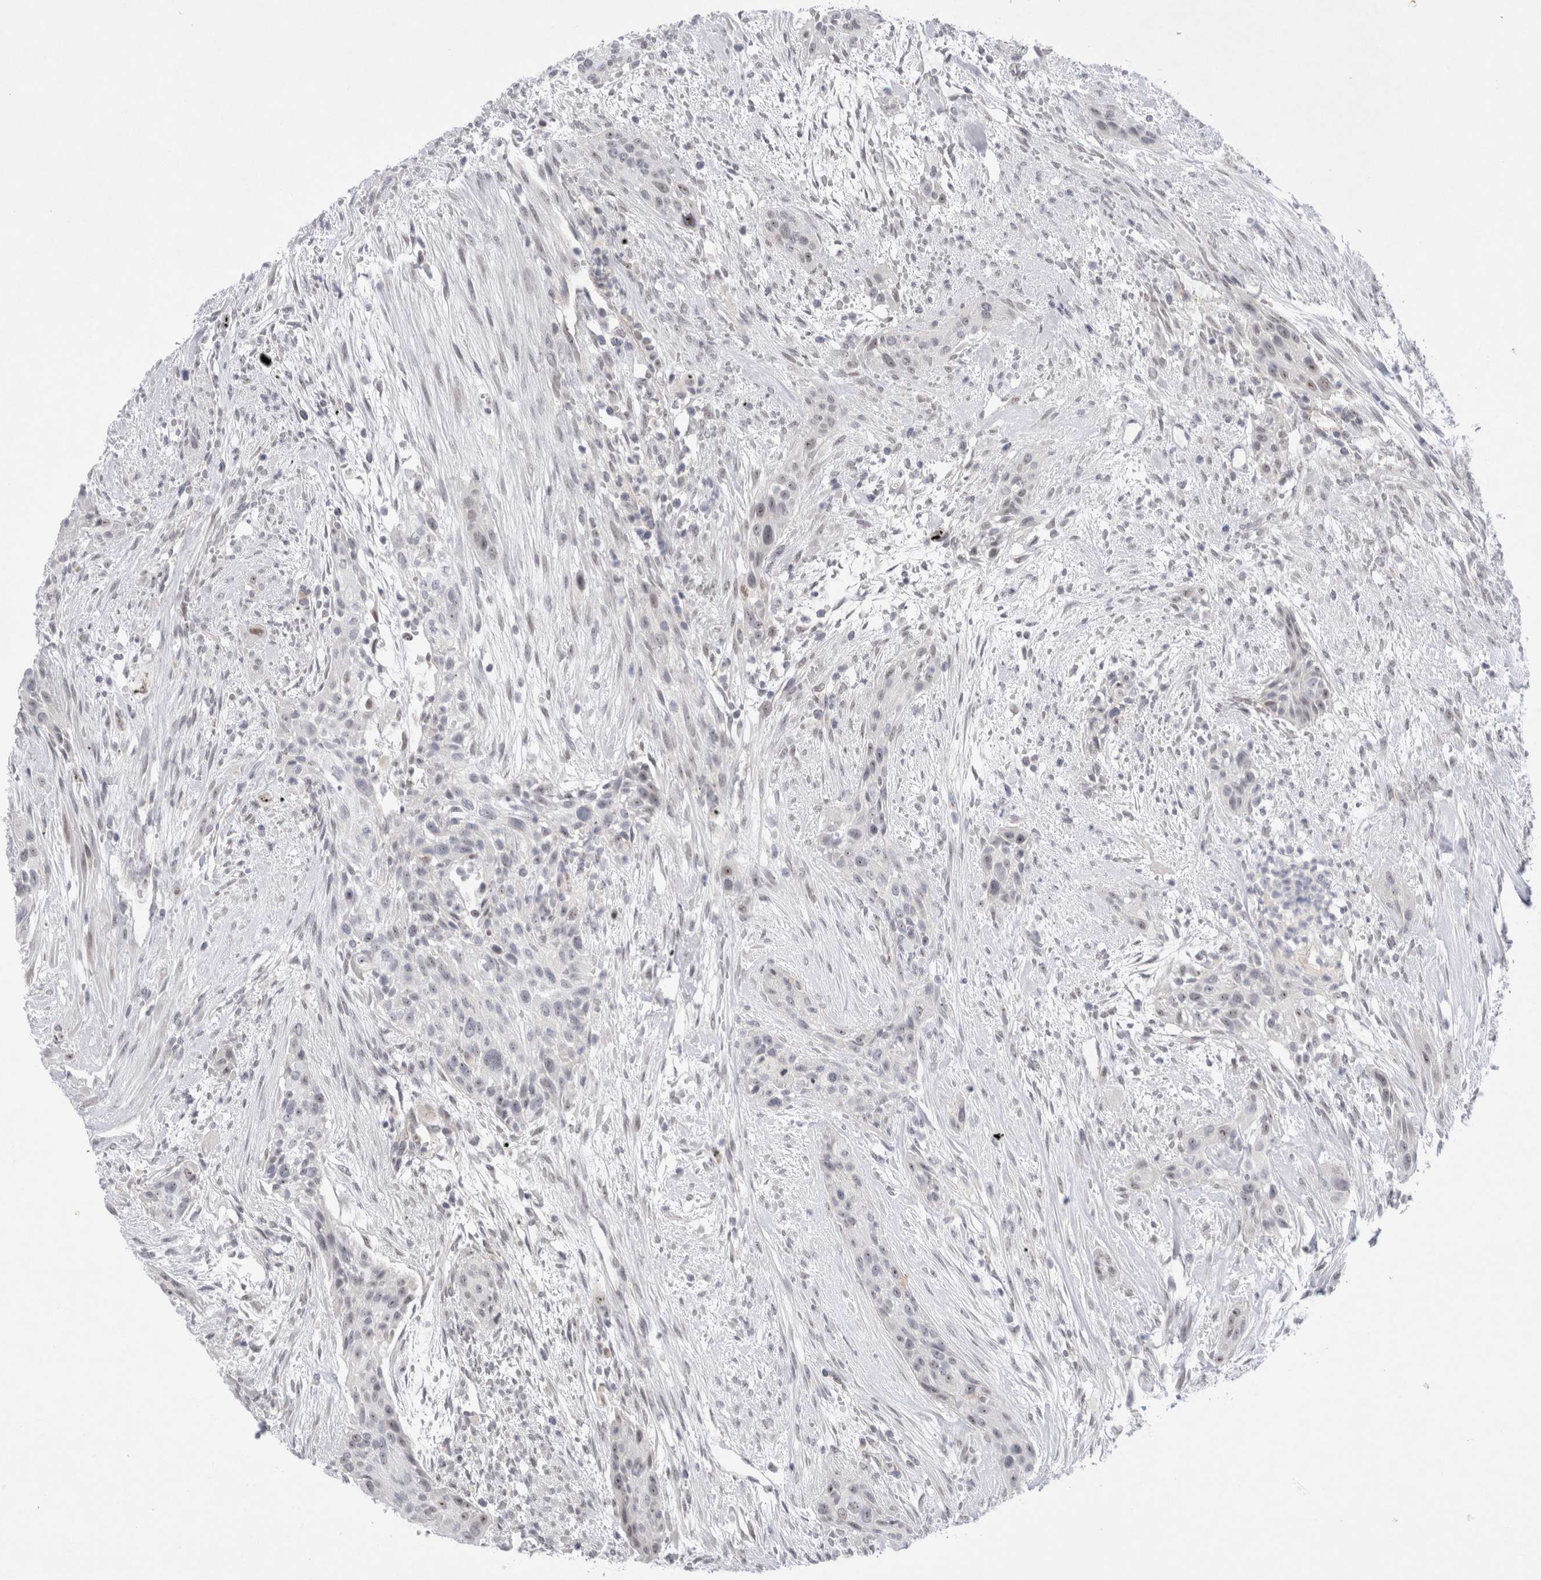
{"staining": {"intensity": "weak", "quantity": "<25%", "location": "nuclear"}, "tissue": "urothelial cancer", "cell_type": "Tumor cells", "image_type": "cancer", "snomed": [{"axis": "morphology", "description": "Urothelial carcinoma, High grade"}, {"axis": "topography", "description": "Urinary bladder"}], "caption": "High-grade urothelial carcinoma stained for a protein using immunohistochemistry (IHC) shows no positivity tumor cells.", "gene": "CERS5", "patient": {"sex": "male", "age": 35}}